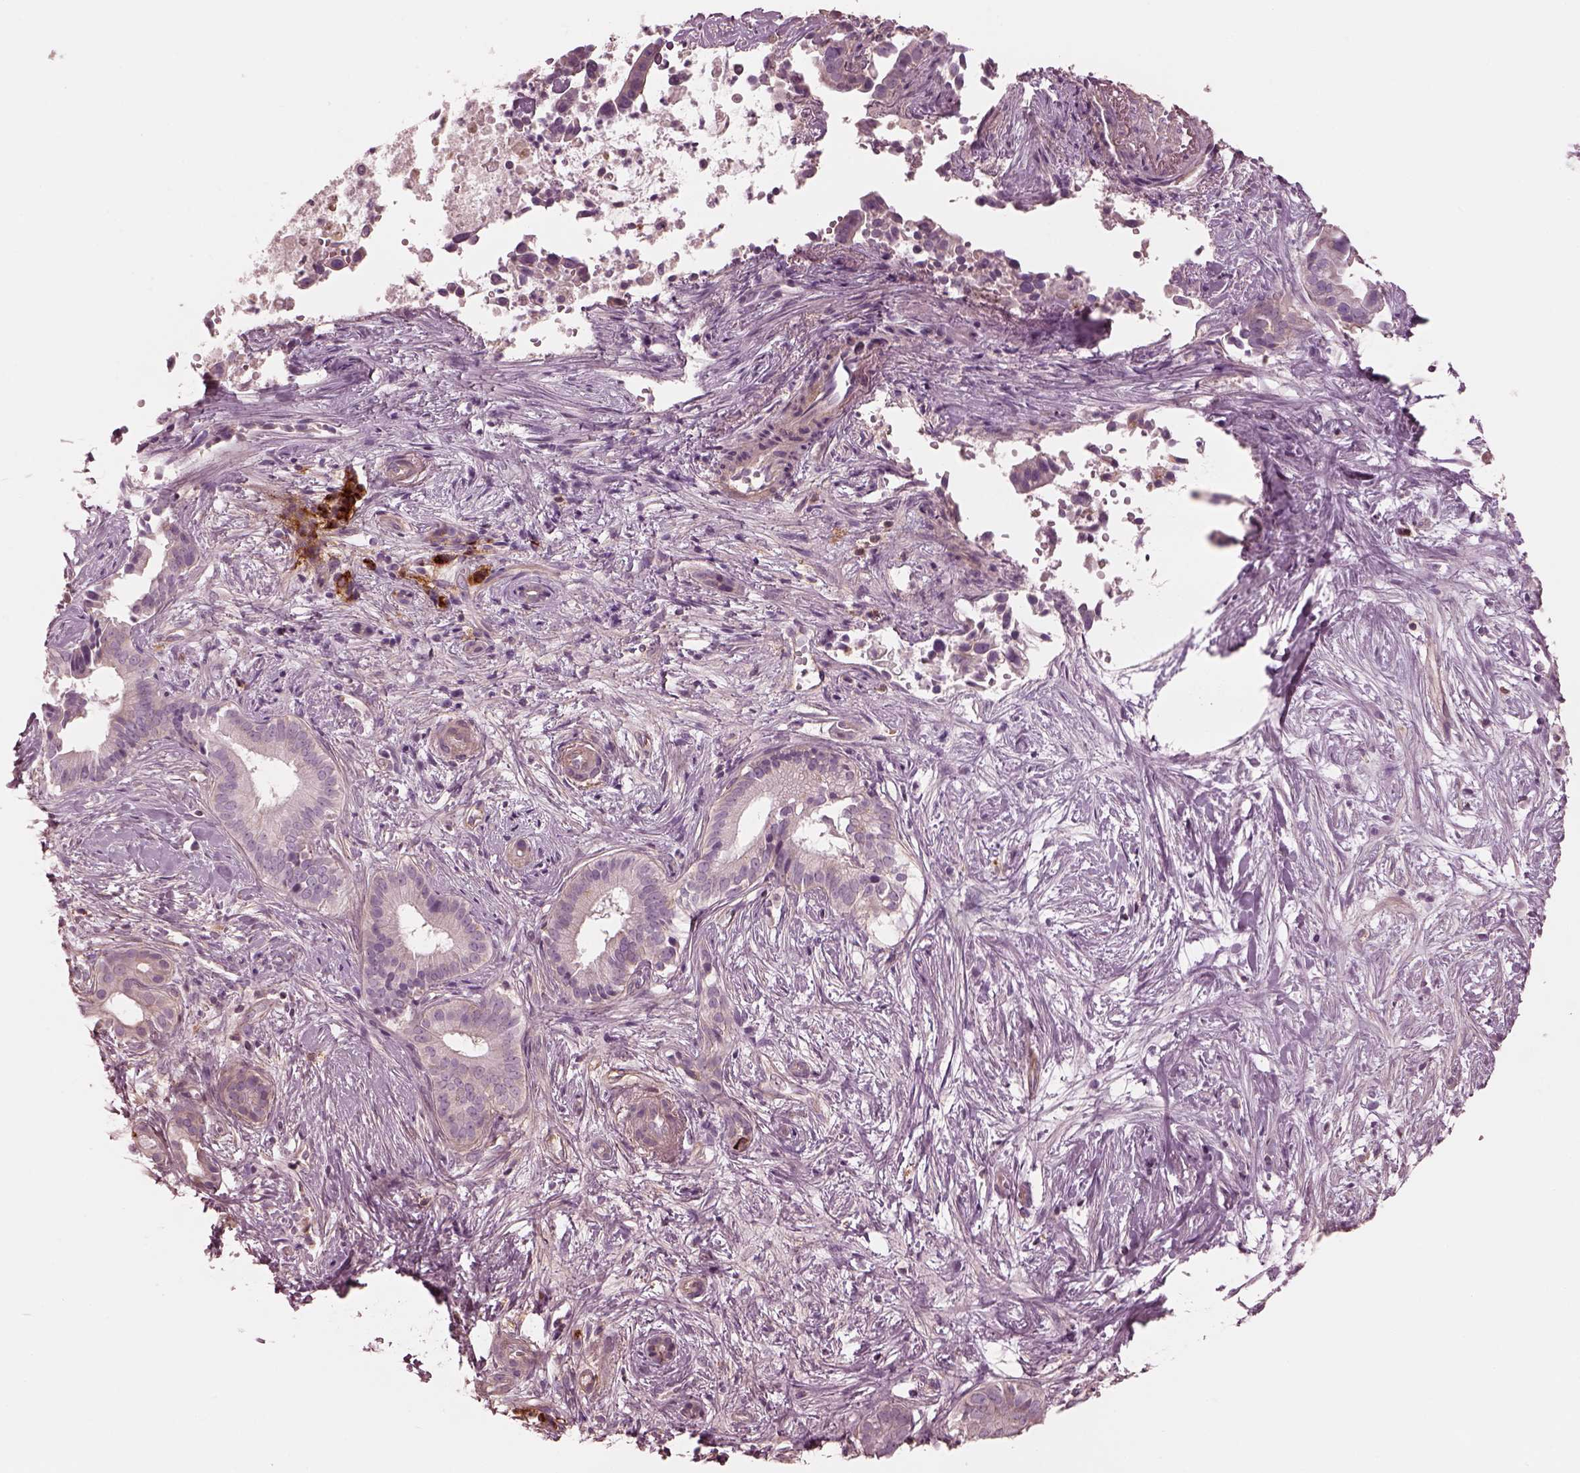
{"staining": {"intensity": "negative", "quantity": "none", "location": "none"}, "tissue": "pancreatic cancer", "cell_type": "Tumor cells", "image_type": "cancer", "snomed": [{"axis": "morphology", "description": "Adenocarcinoma, NOS"}, {"axis": "topography", "description": "Pancreas"}], "caption": "There is no significant staining in tumor cells of pancreatic adenocarcinoma.", "gene": "ELAPOR1", "patient": {"sex": "male", "age": 61}}